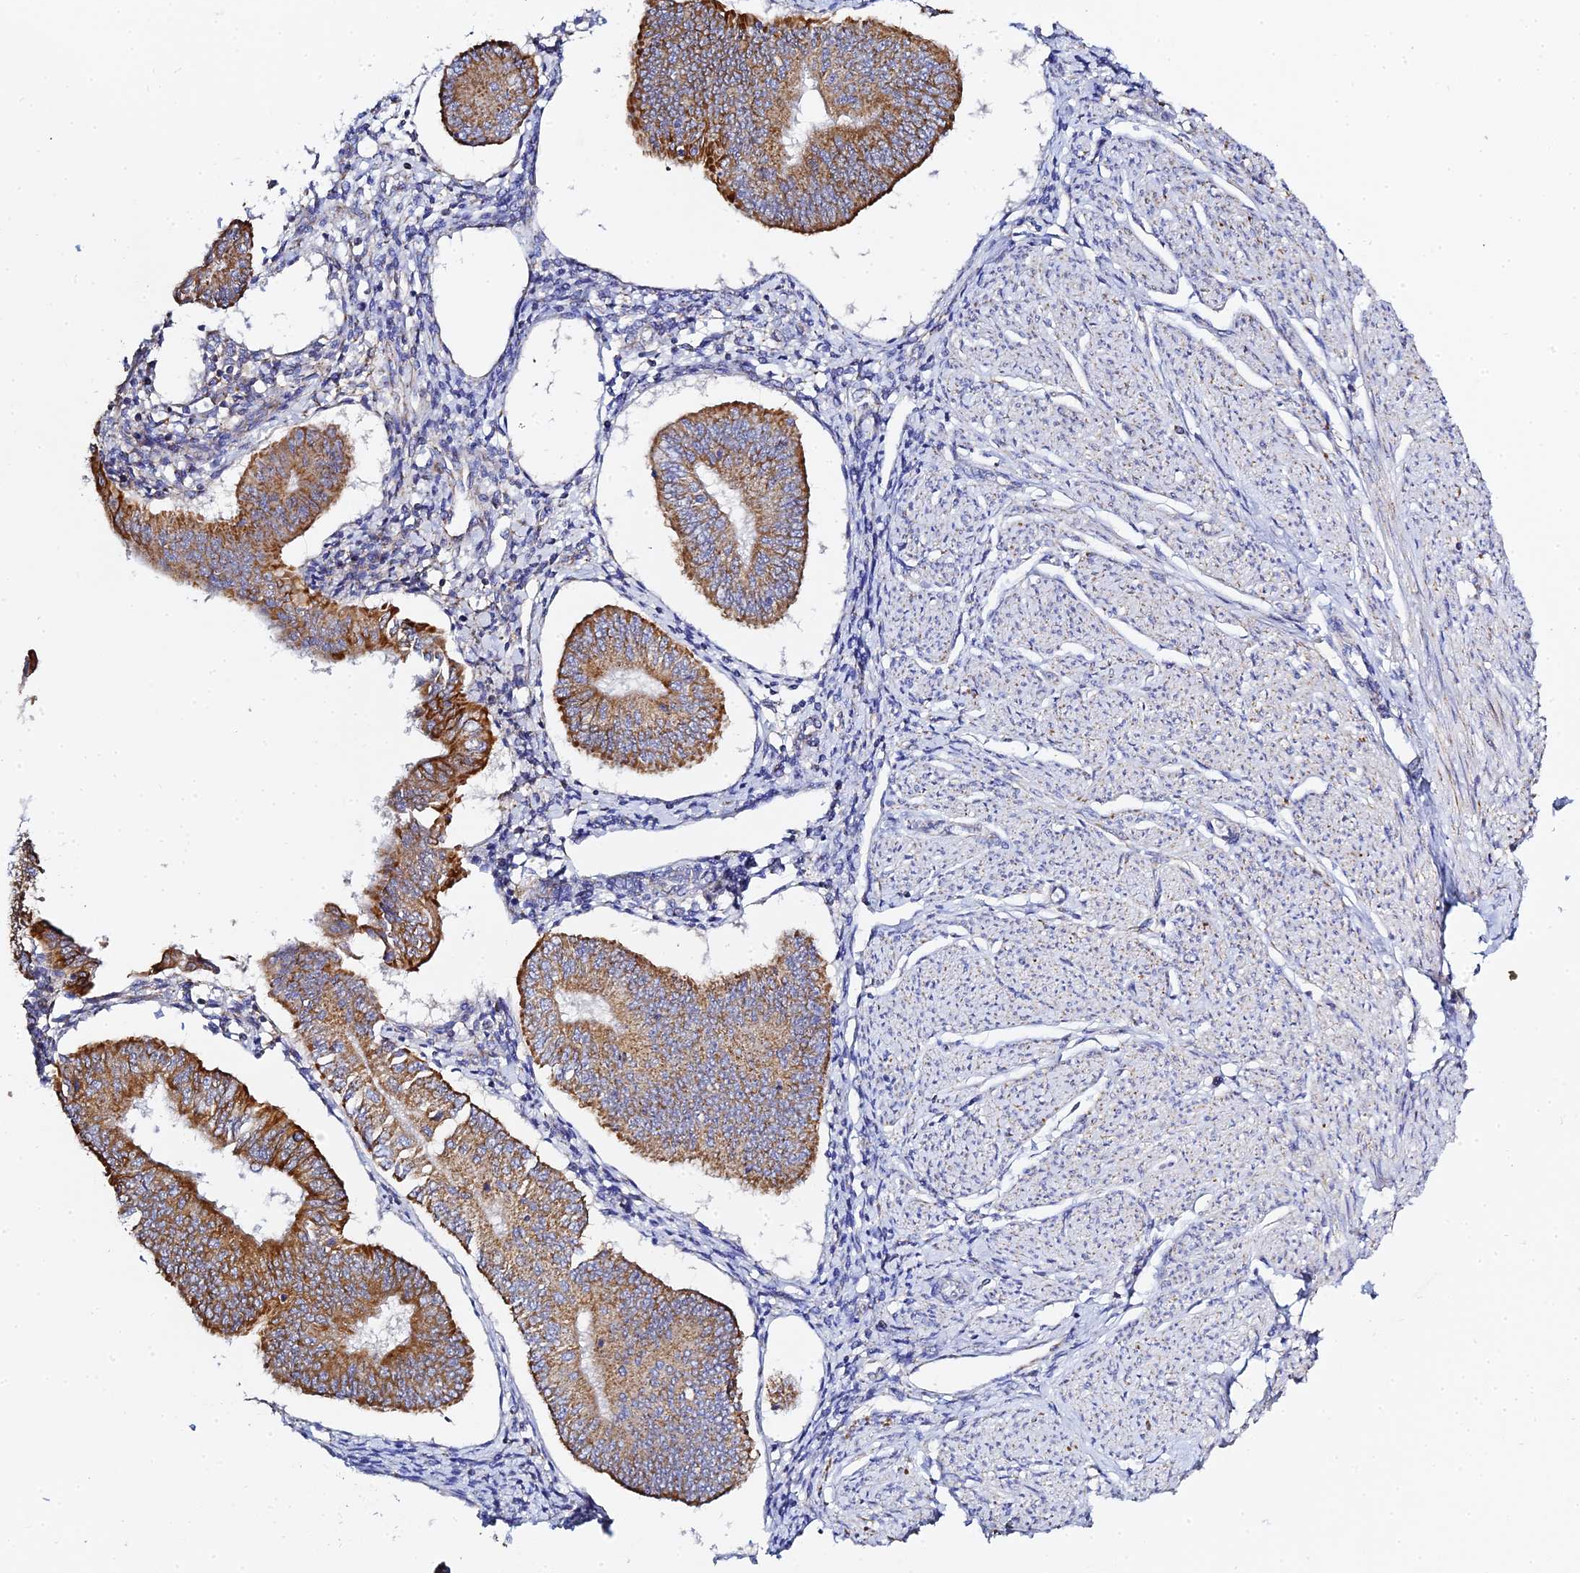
{"staining": {"intensity": "strong", "quantity": ">75%", "location": "cytoplasmic/membranous"}, "tissue": "endometrial cancer", "cell_type": "Tumor cells", "image_type": "cancer", "snomed": [{"axis": "morphology", "description": "Adenocarcinoma, NOS"}, {"axis": "topography", "description": "Endometrium"}], "caption": "Endometrial cancer (adenocarcinoma) stained with DAB immunohistochemistry demonstrates high levels of strong cytoplasmic/membranous positivity in approximately >75% of tumor cells.", "gene": "ZXDA", "patient": {"sex": "female", "age": 58}}